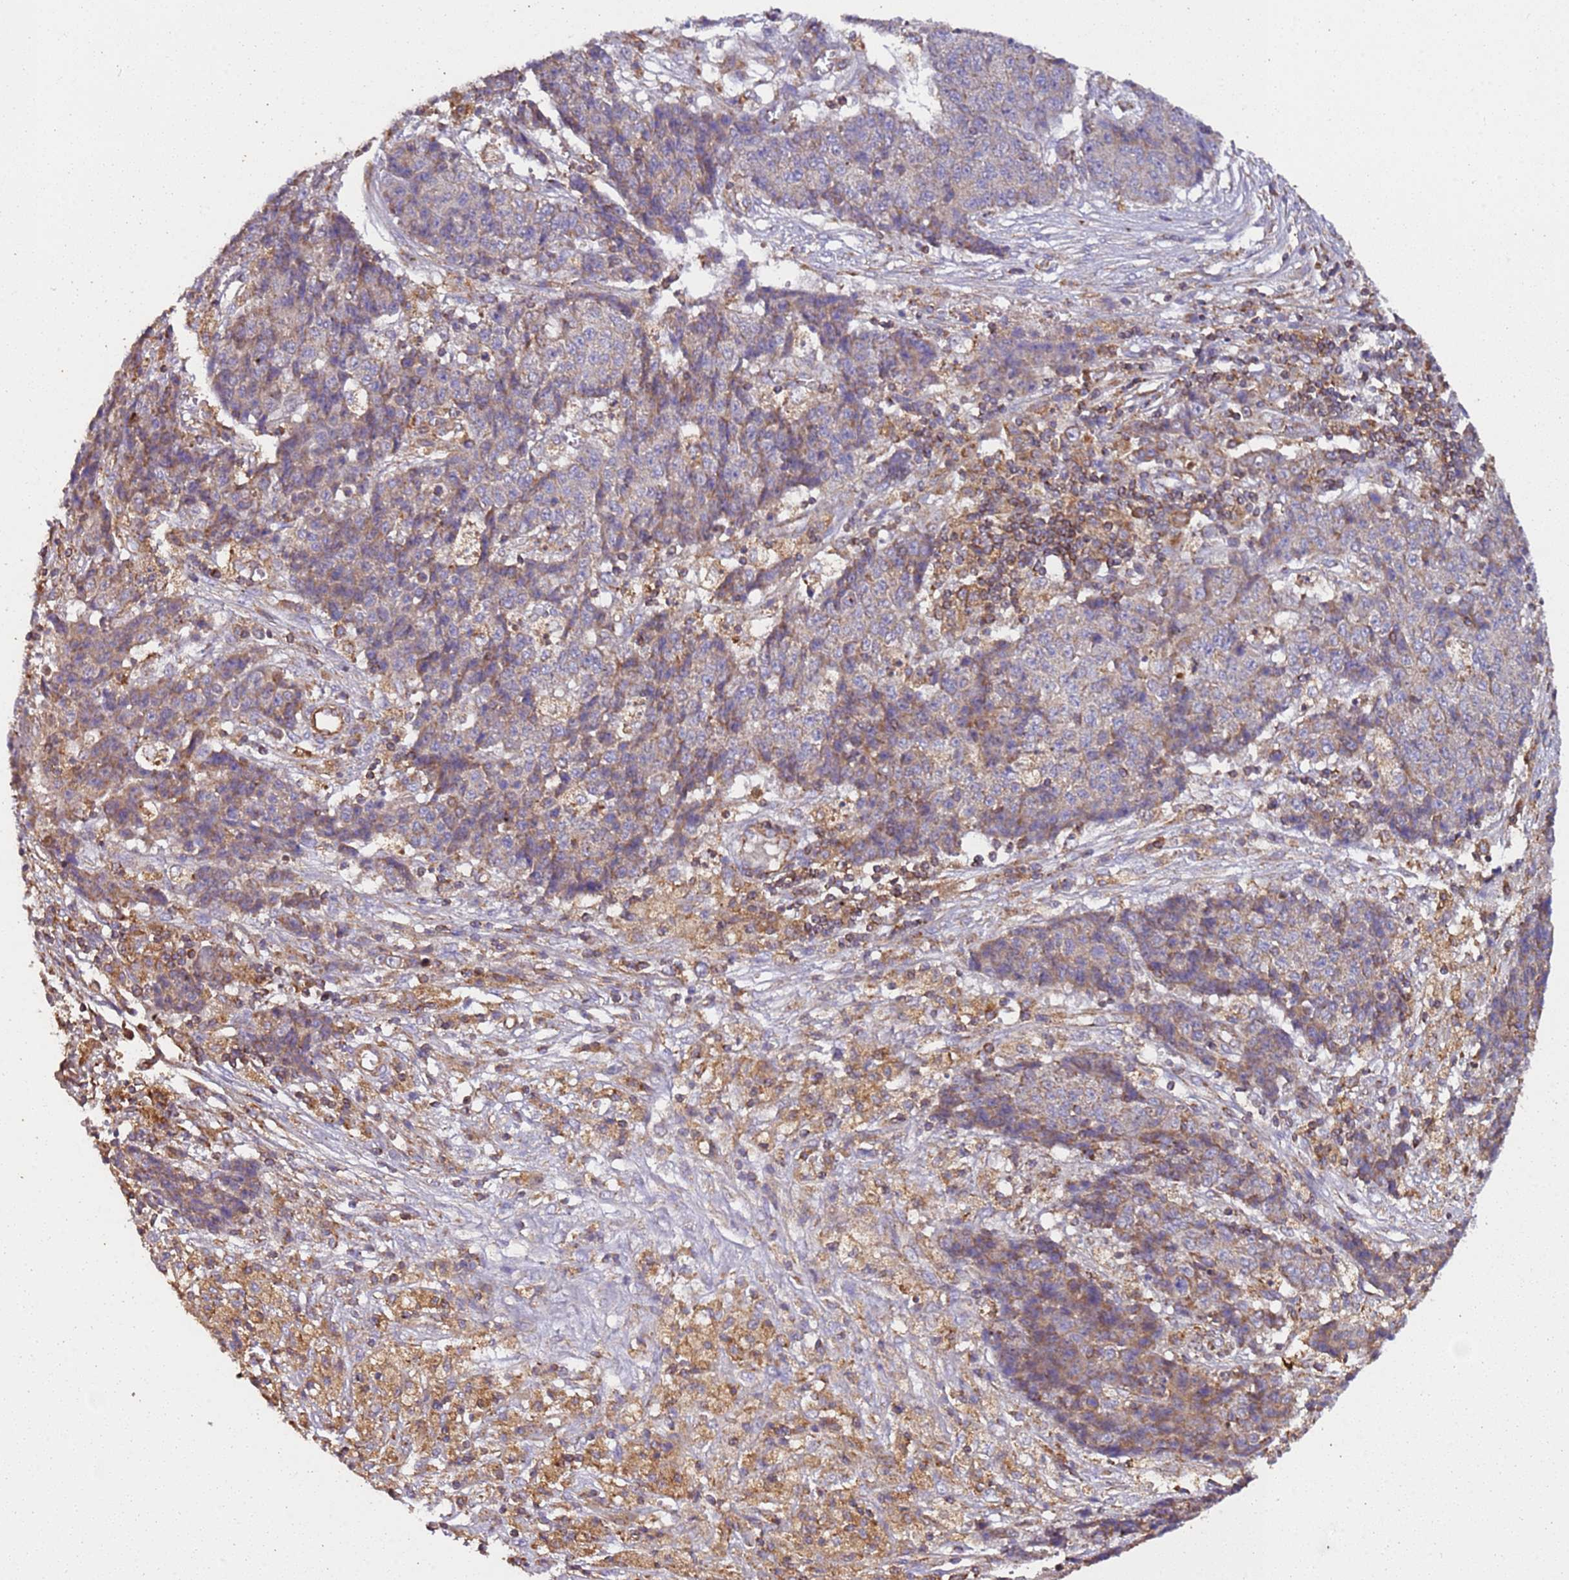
{"staining": {"intensity": "weak", "quantity": "25%-75%", "location": "cytoplasmic/membranous"}, "tissue": "ovarian cancer", "cell_type": "Tumor cells", "image_type": "cancer", "snomed": [{"axis": "morphology", "description": "Carcinoma, endometroid"}, {"axis": "topography", "description": "Ovary"}], "caption": "Immunohistochemistry (DAB (3,3'-diaminobenzidine)) staining of ovarian cancer reveals weak cytoplasmic/membranous protein positivity in about 25%-75% of tumor cells.", "gene": "RMND5A", "patient": {"sex": "female", "age": 42}}